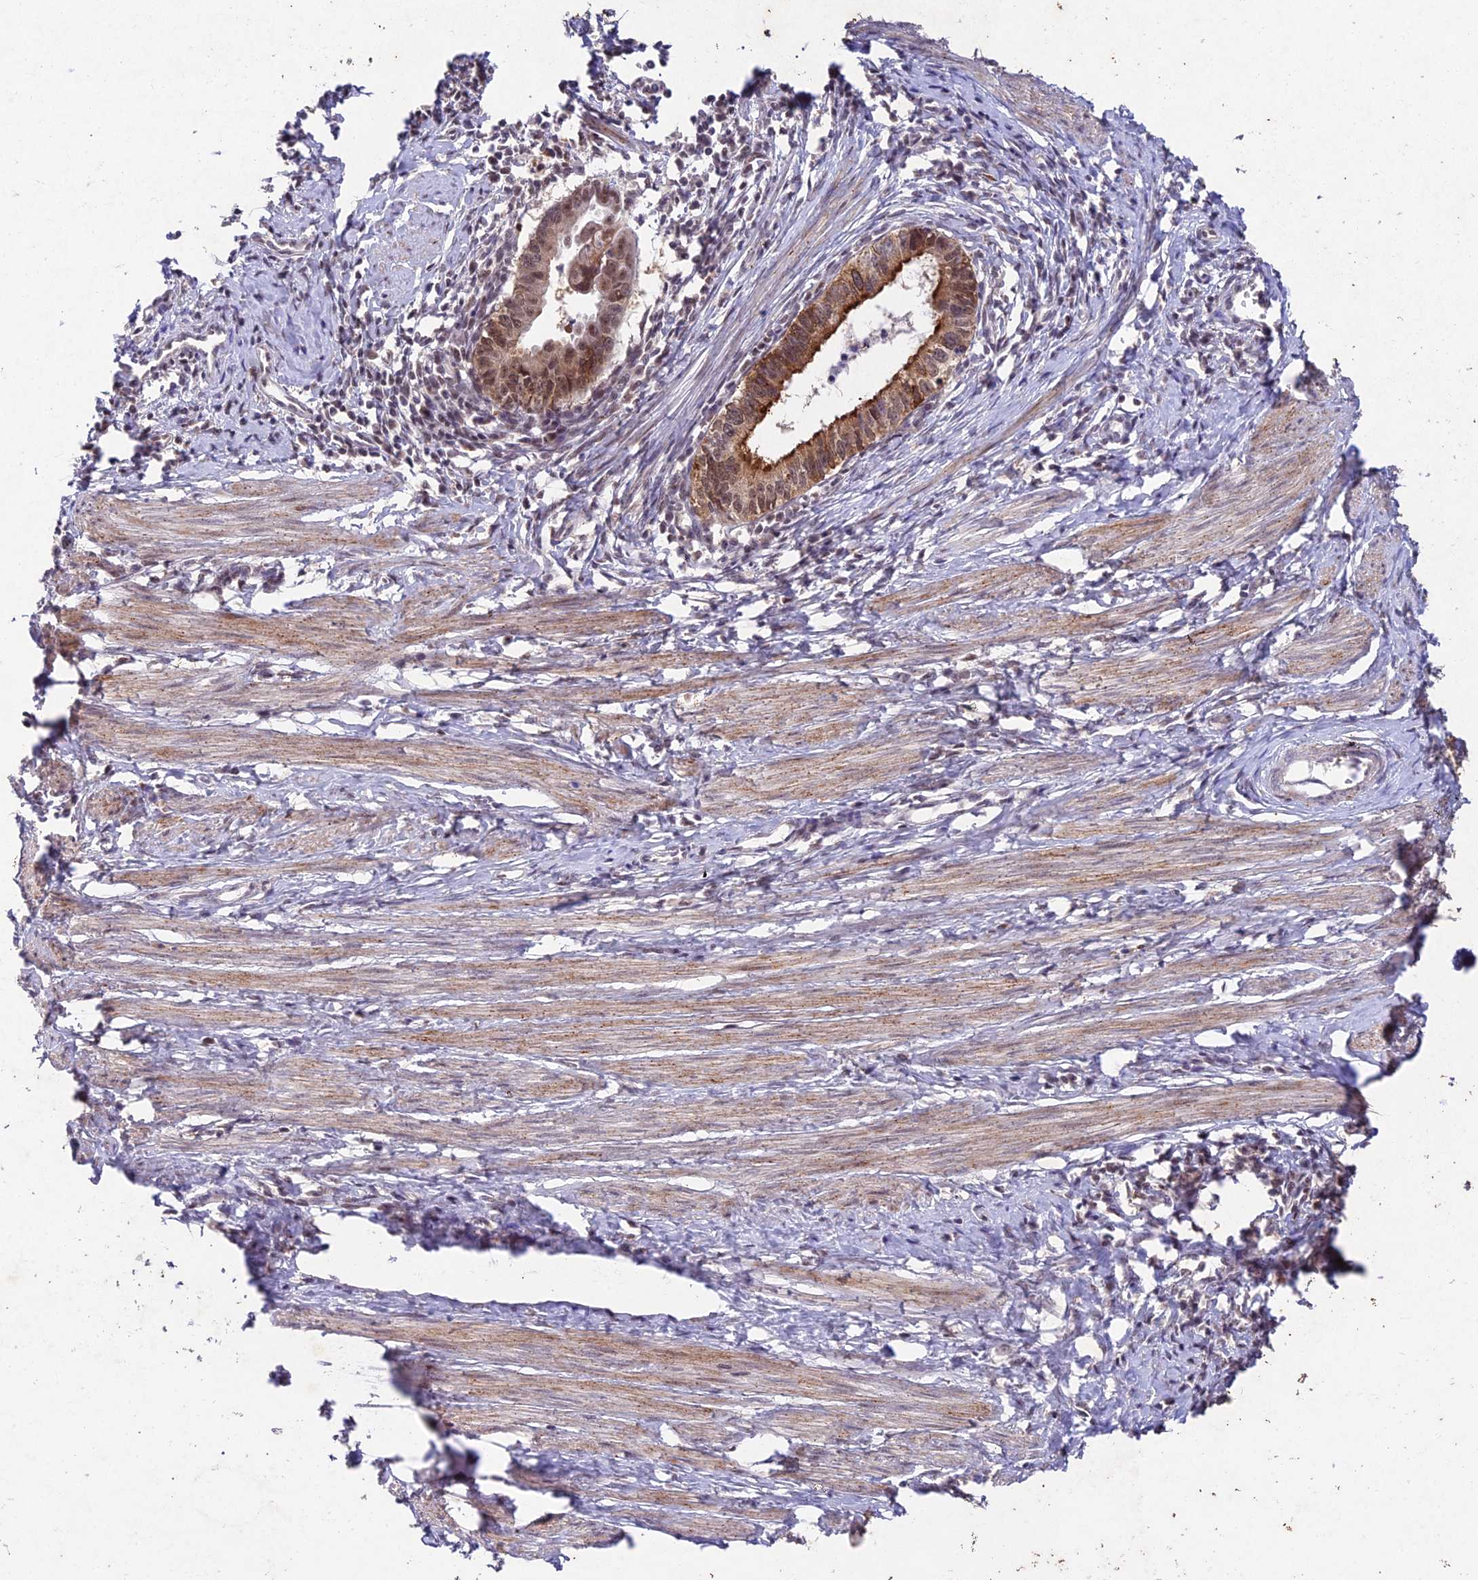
{"staining": {"intensity": "moderate", "quantity": ">75%", "location": "cytoplasmic/membranous,nuclear"}, "tissue": "cervical cancer", "cell_type": "Tumor cells", "image_type": "cancer", "snomed": [{"axis": "morphology", "description": "Adenocarcinoma, NOS"}, {"axis": "topography", "description": "Cervix"}], "caption": "Protein staining reveals moderate cytoplasmic/membranous and nuclear positivity in about >75% of tumor cells in cervical cancer.", "gene": "RAVER1", "patient": {"sex": "female", "age": 36}}